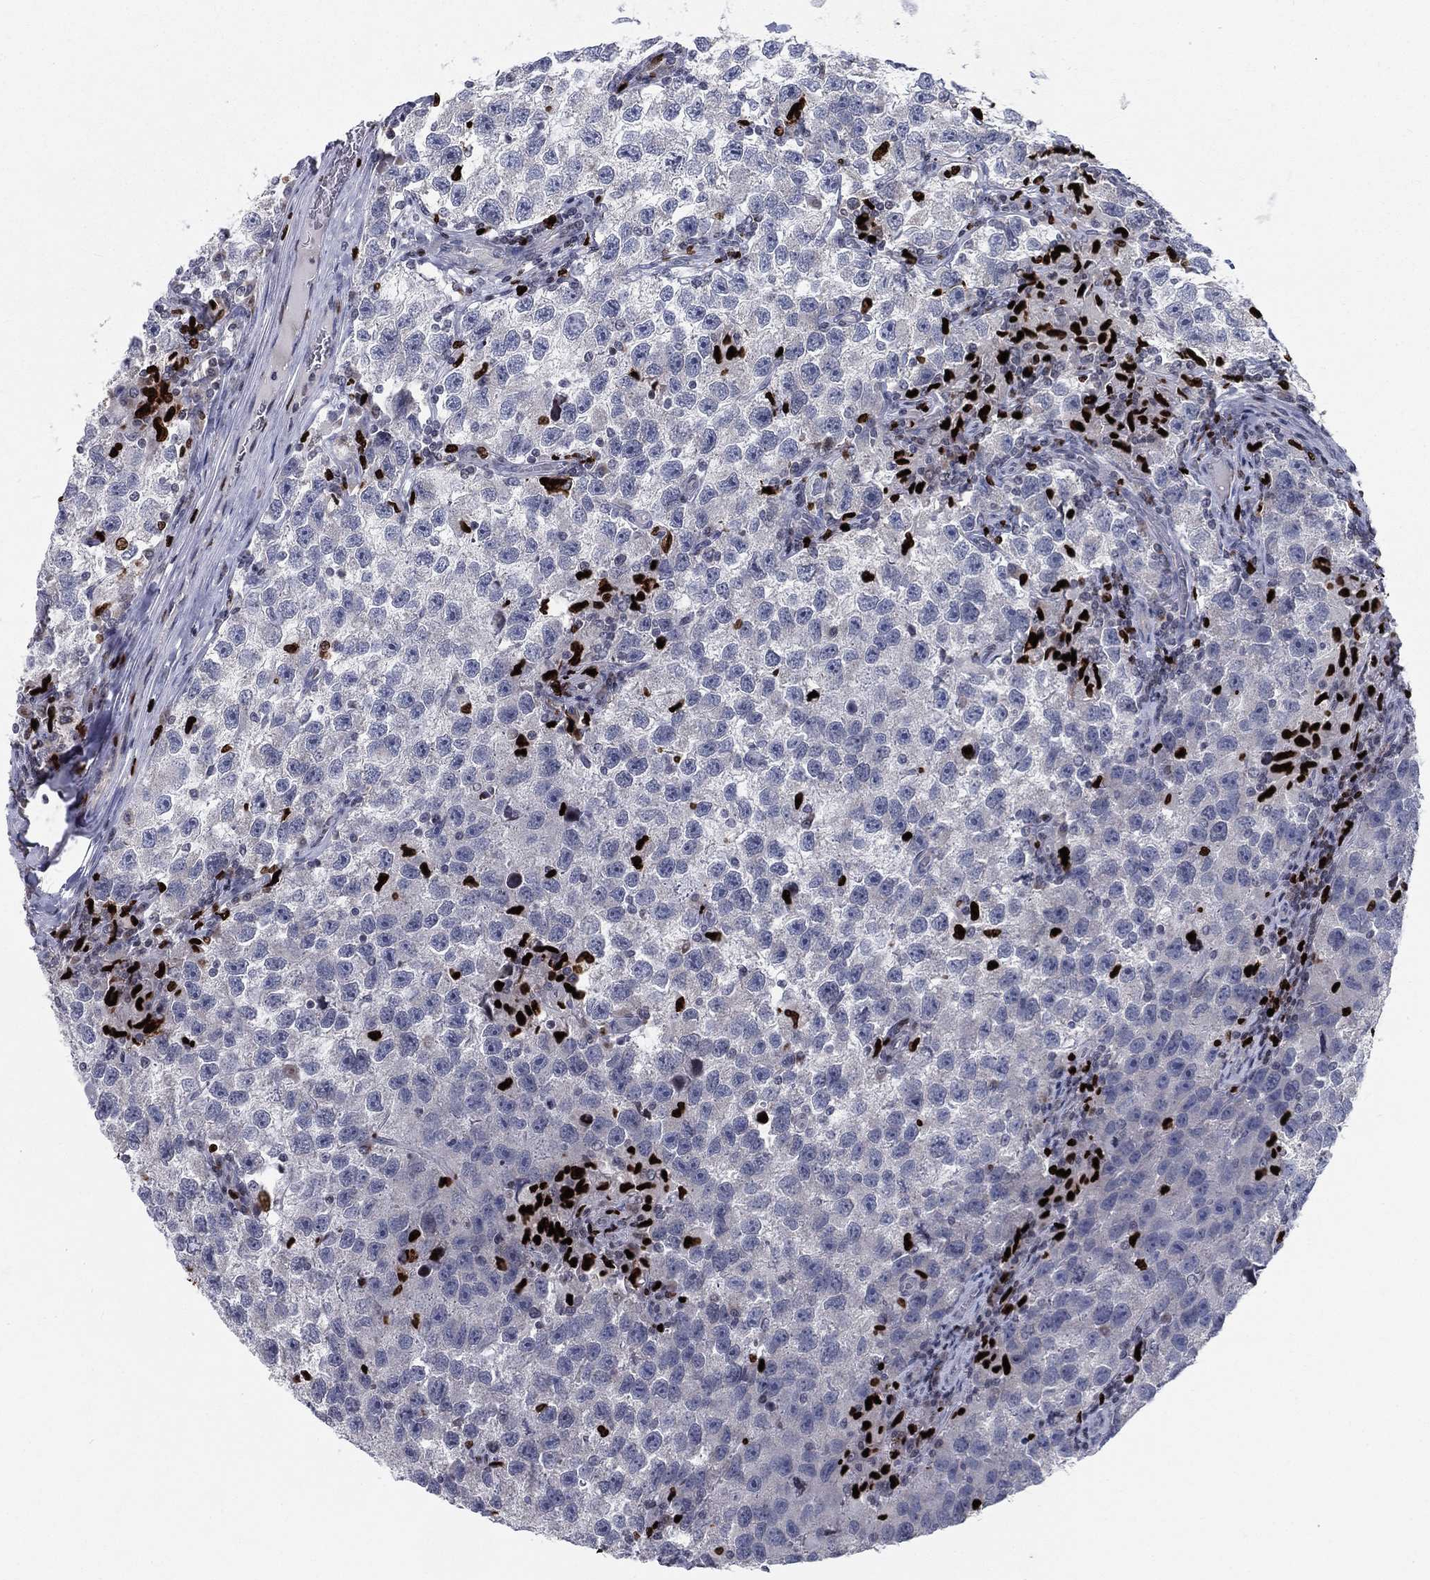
{"staining": {"intensity": "negative", "quantity": "none", "location": "none"}, "tissue": "testis cancer", "cell_type": "Tumor cells", "image_type": "cancer", "snomed": [{"axis": "morphology", "description": "Seminoma, NOS"}, {"axis": "topography", "description": "Testis"}], "caption": "The immunohistochemistry (IHC) histopathology image has no significant staining in tumor cells of testis seminoma tissue.", "gene": "MNDA", "patient": {"sex": "male", "age": 26}}